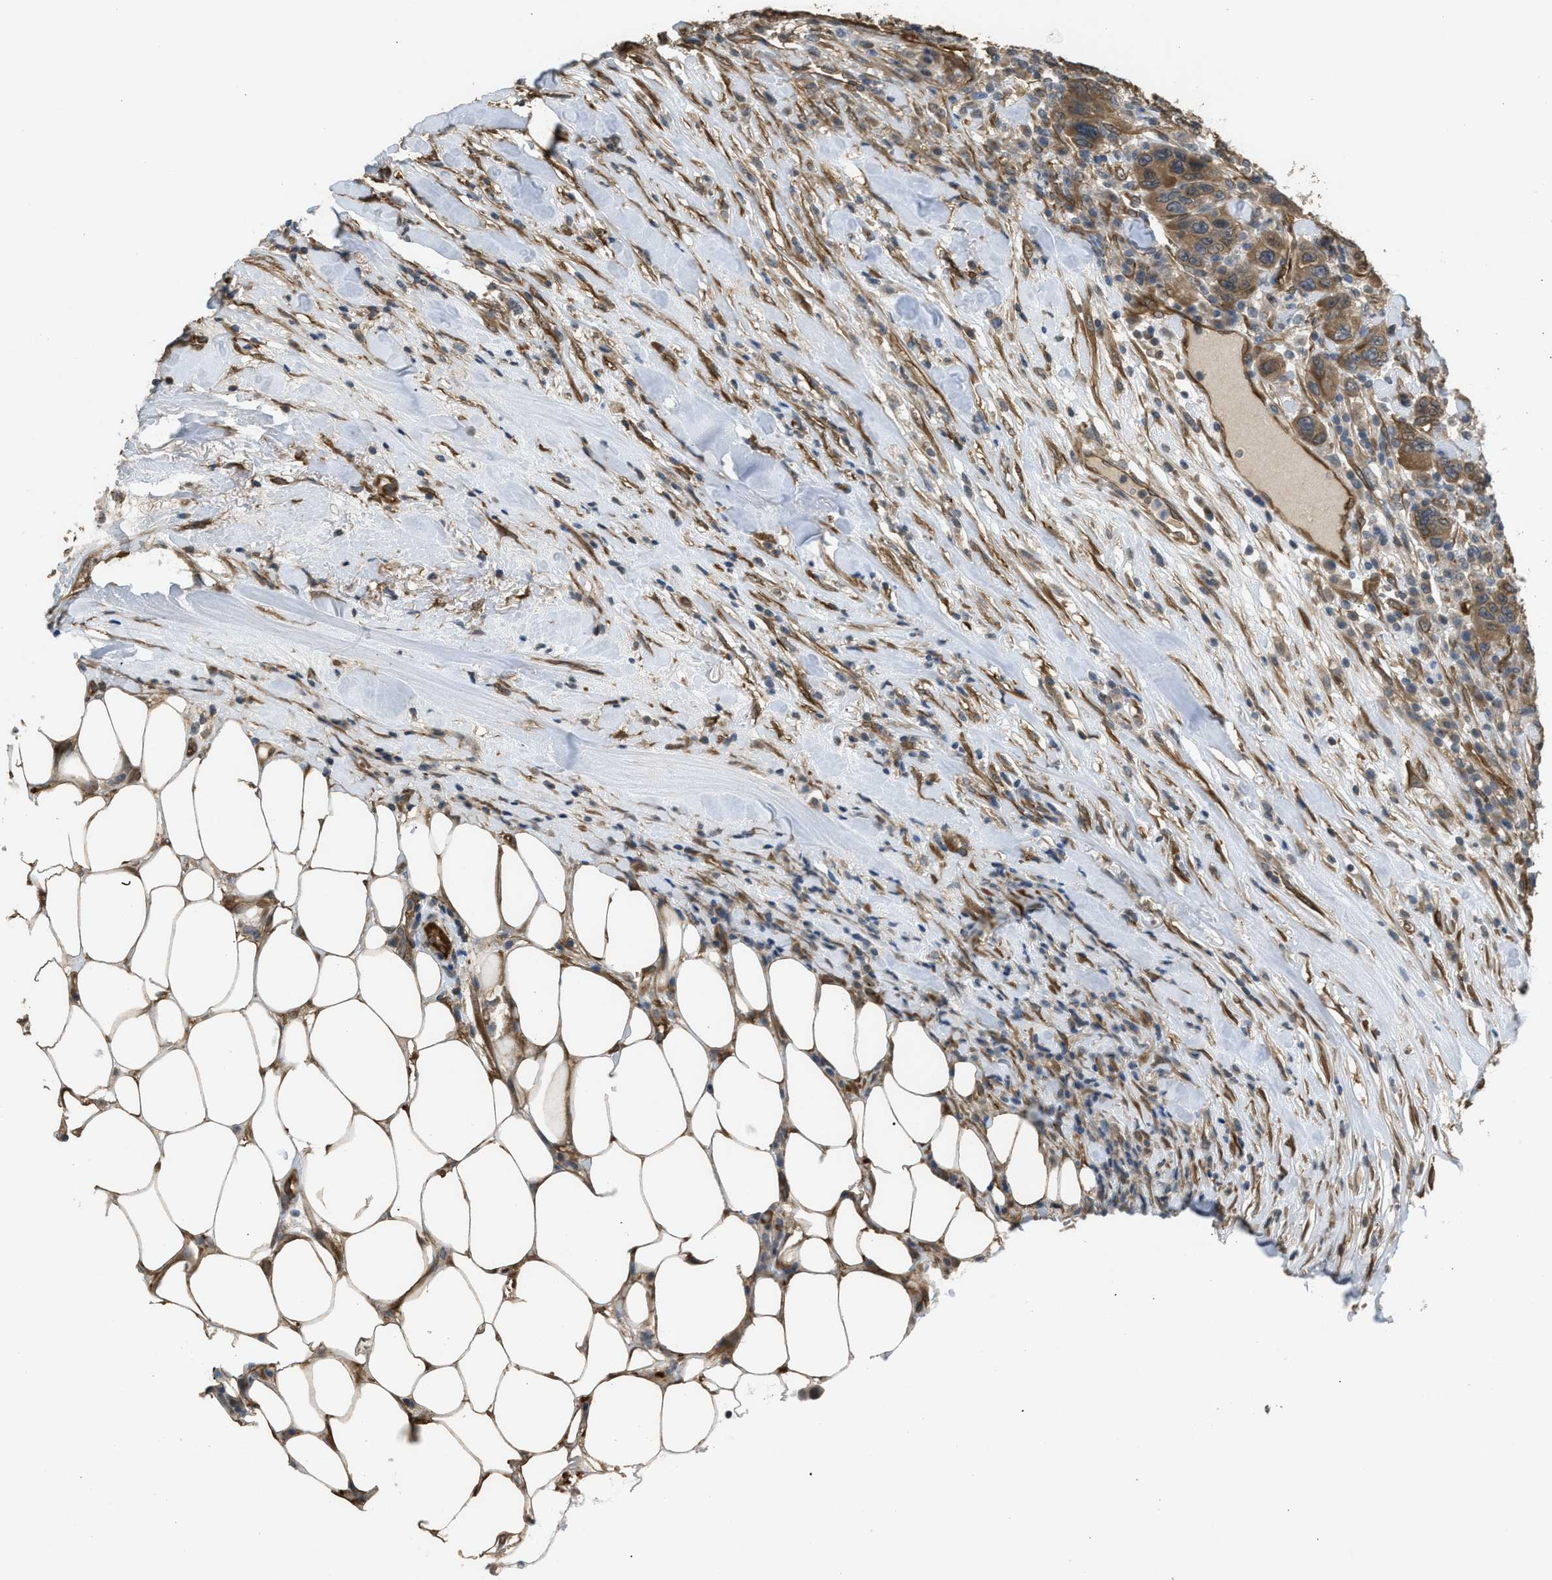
{"staining": {"intensity": "moderate", "quantity": ">75%", "location": "cytoplasmic/membranous"}, "tissue": "breast cancer", "cell_type": "Tumor cells", "image_type": "cancer", "snomed": [{"axis": "morphology", "description": "Duct carcinoma"}, {"axis": "topography", "description": "Breast"}], "caption": "Immunohistochemistry (IHC) of breast infiltrating ductal carcinoma exhibits medium levels of moderate cytoplasmic/membranous positivity in about >75% of tumor cells.", "gene": "BAG3", "patient": {"sex": "female", "age": 37}}